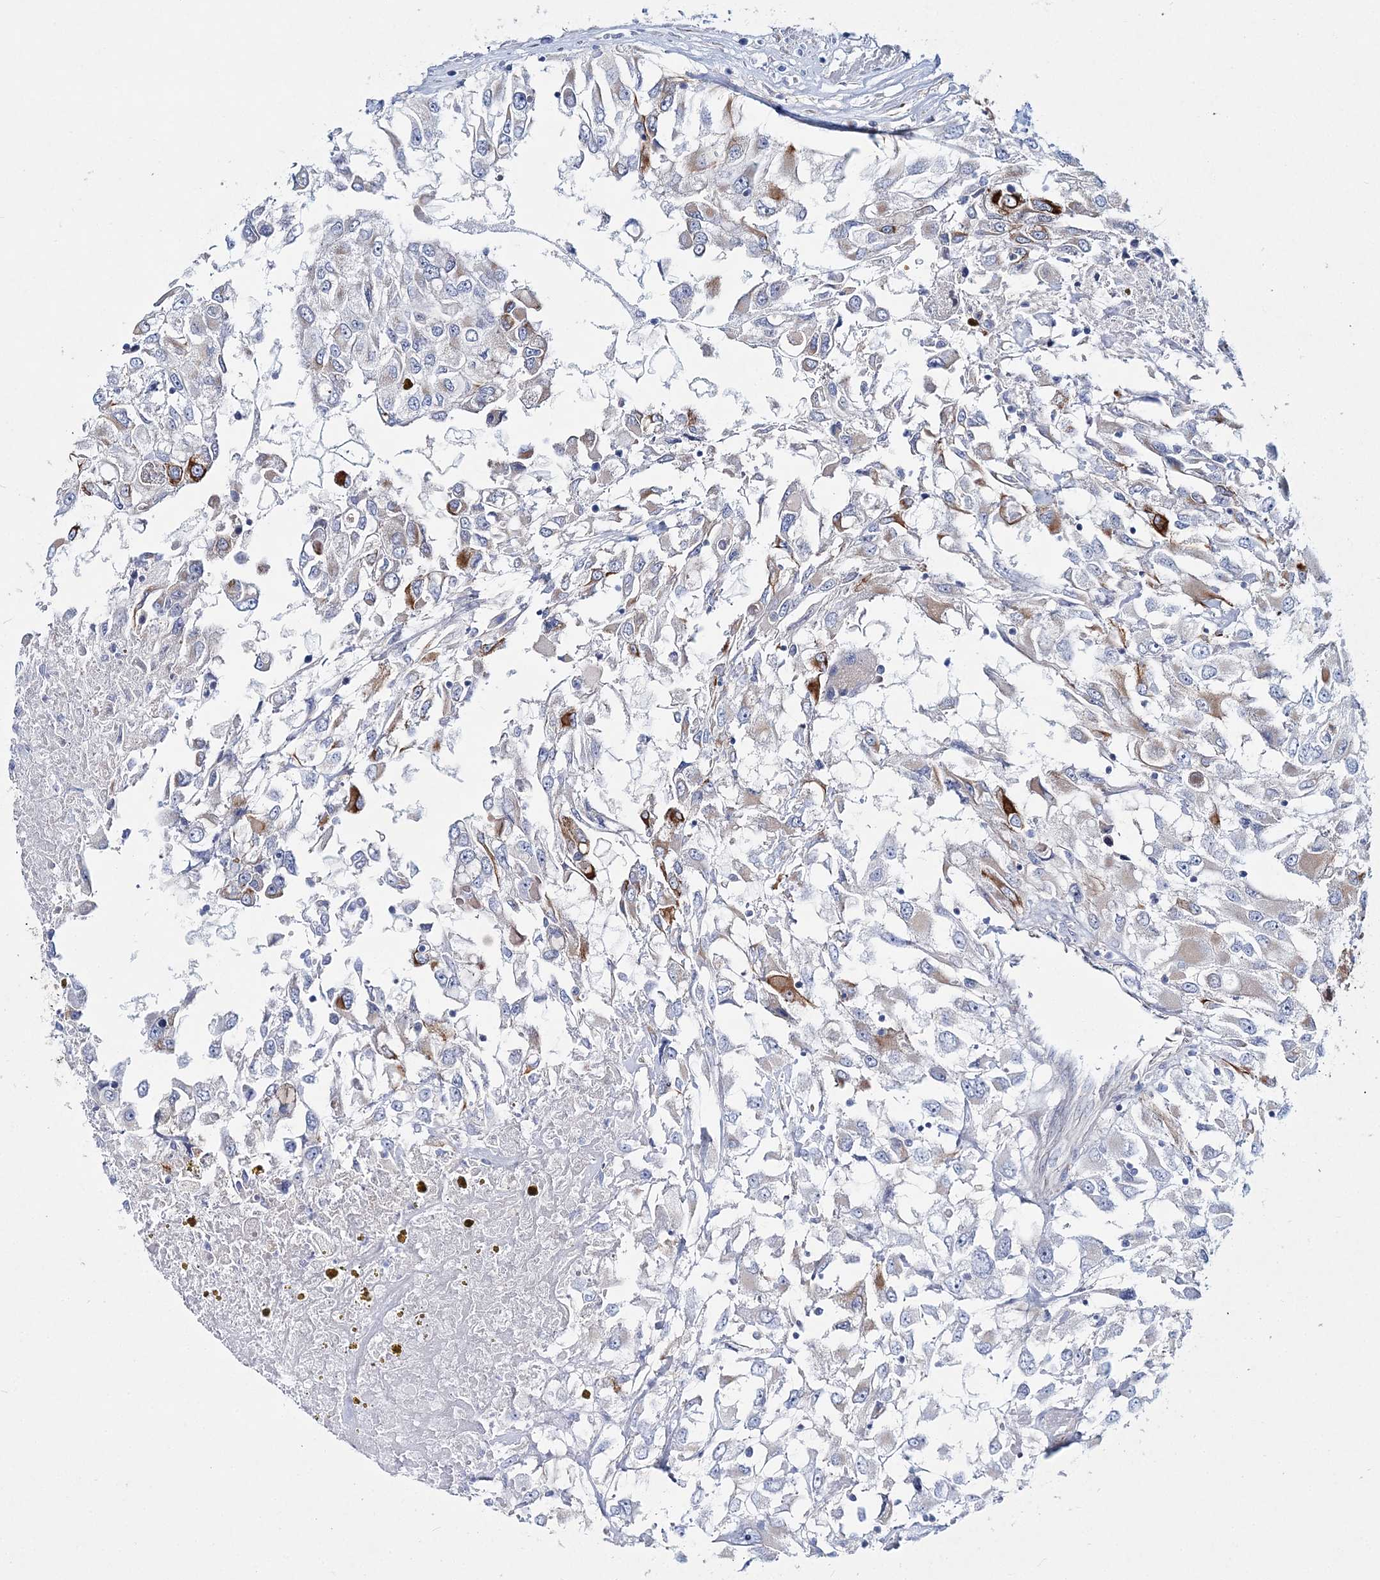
{"staining": {"intensity": "moderate", "quantity": "<25%", "location": "cytoplasmic/membranous"}, "tissue": "renal cancer", "cell_type": "Tumor cells", "image_type": "cancer", "snomed": [{"axis": "morphology", "description": "Adenocarcinoma, NOS"}, {"axis": "topography", "description": "Kidney"}], "caption": "Protein expression analysis of renal cancer (adenocarcinoma) reveals moderate cytoplasmic/membranous staining in approximately <25% of tumor cells.", "gene": "ADGRL1", "patient": {"sex": "female", "age": 52}}